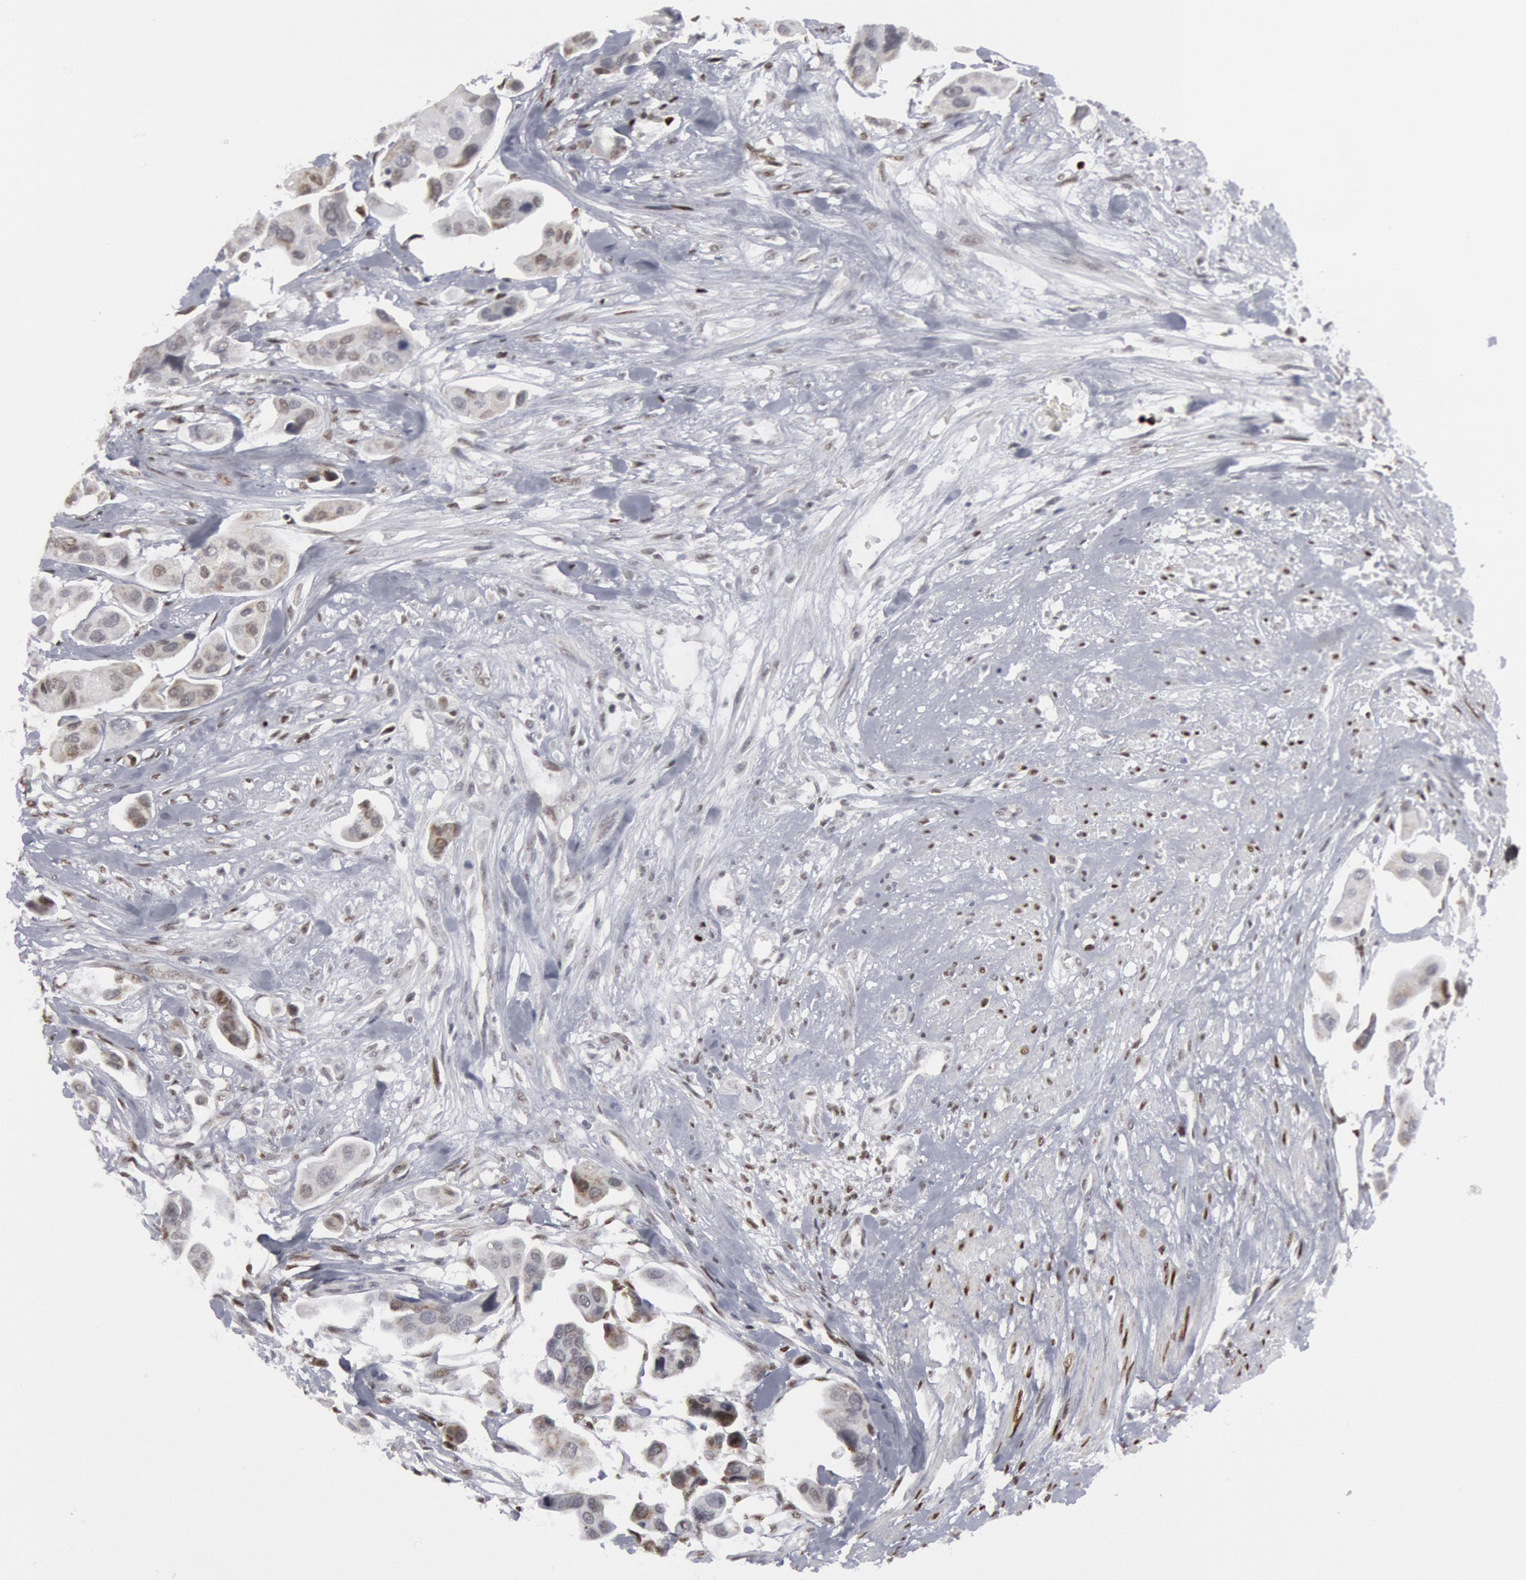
{"staining": {"intensity": "negative", "quantity": "none", "location": "none"}, "tissue": "urothelial cancer", "cell_type": "Tumor cells", "image_type": "cancer", "snomed": [{"axis": "morphology", "description": "Adenocarcinoma, NOS"}, {"axis": "topography", "description": "Urinary bladder"}], "caption": "Immunohistochemical staining of urothelial cancer displays no significant staining in tumor cells. (Brightfield microscopy of DAB IHC at high magnification).", "gene": "MECP2", "patient": {"sex": "male", "age": 61}}